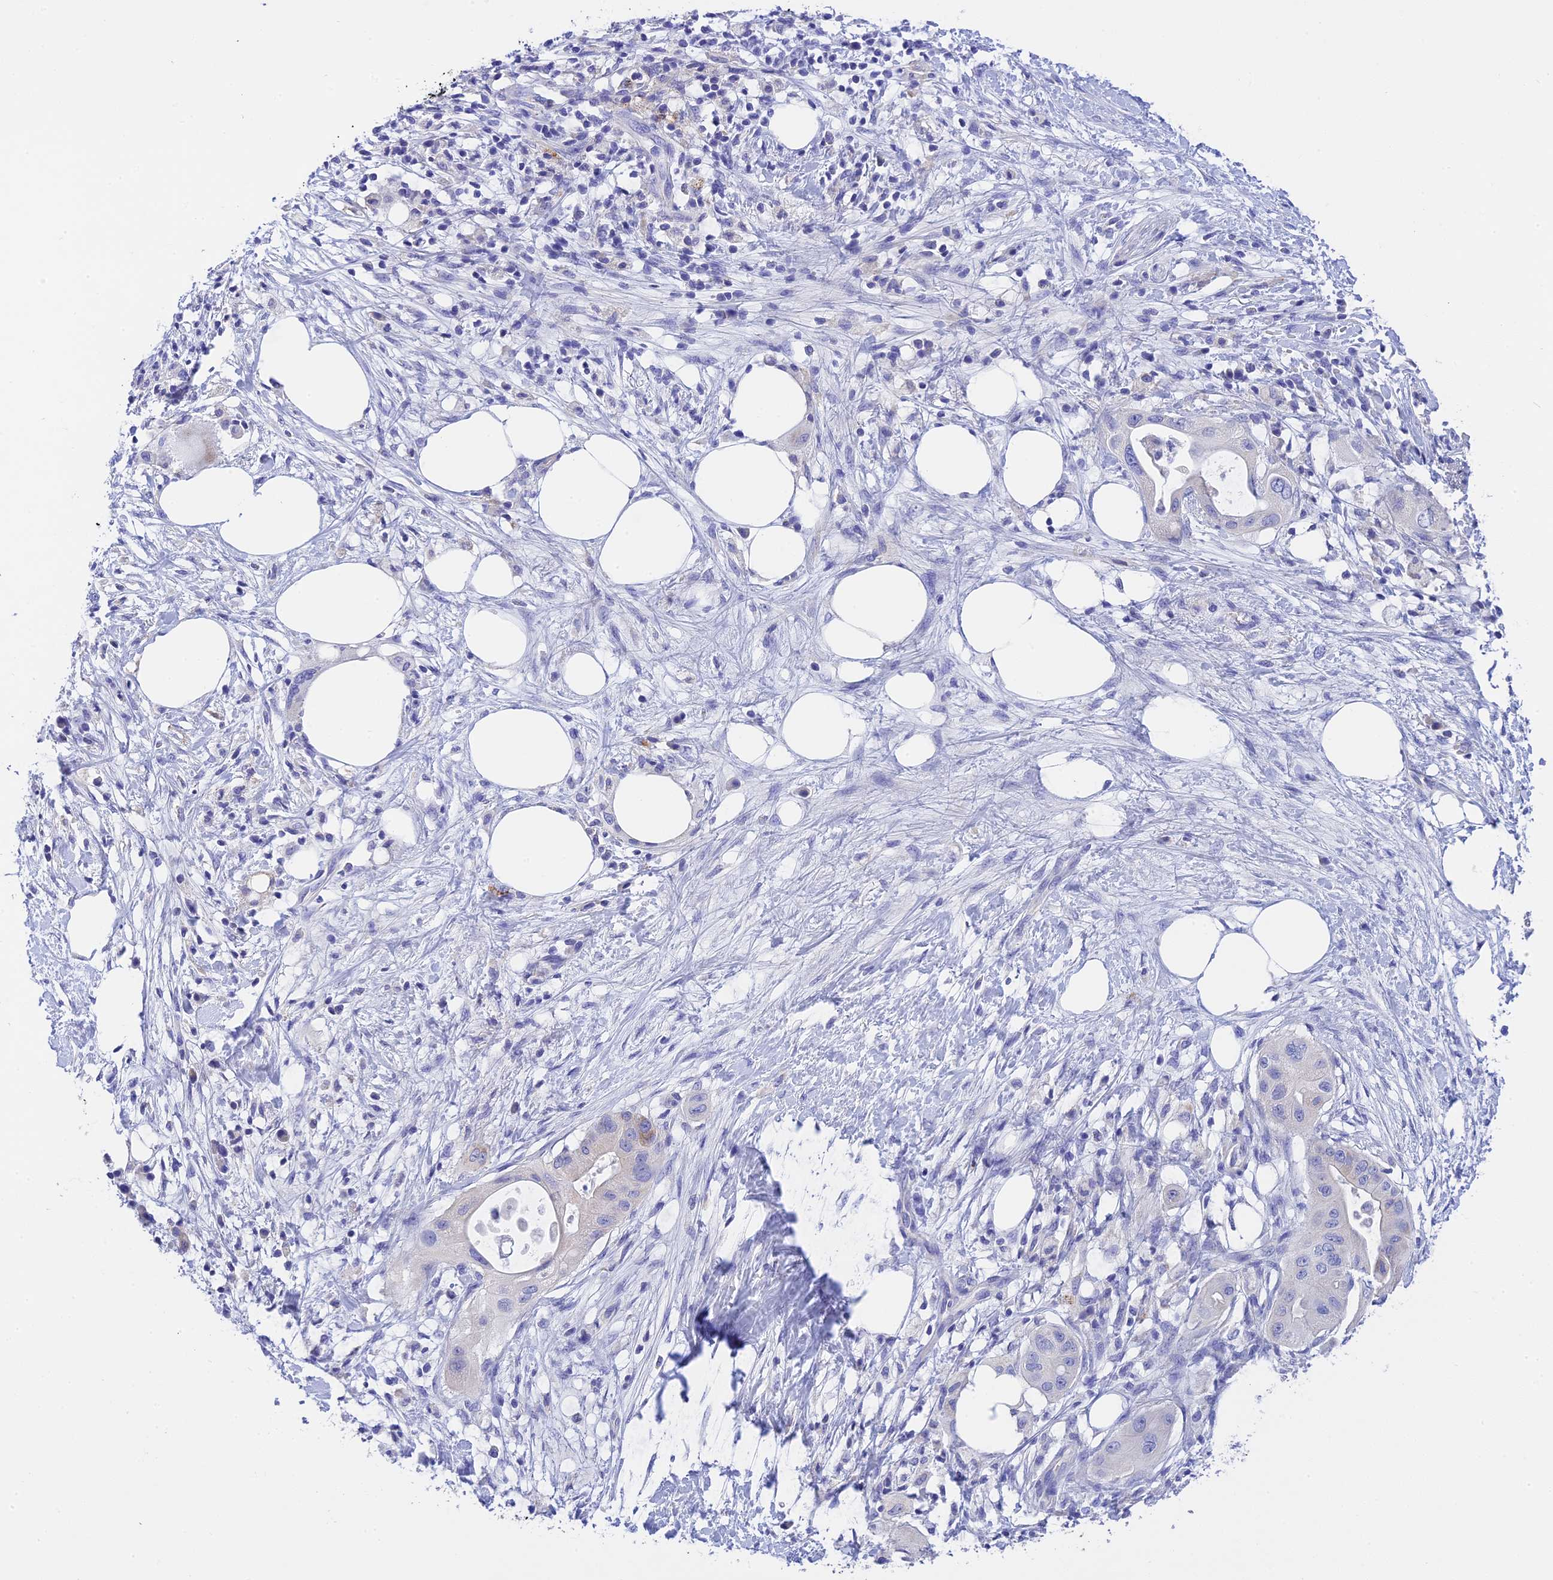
{"staining": {"intensity": "negative", "quantity": "none", "location": "none"}, "tissue": "pancreatic cancer", "cell_type": "Tumor cells", "image_type": "cancer", "snomed": [{"axis": "morphology", "description": "Adenocarcinoma, NOS"}, {"axis": "topography", "description": "Pancreas"}], "caption": "DAB immunohistochemical staining of human adenocarcinoma (pancreatic) shows no significant staining in tumor cells.", "gene": "MS4A5", "patient": {"sex": "male", "age": 68}}